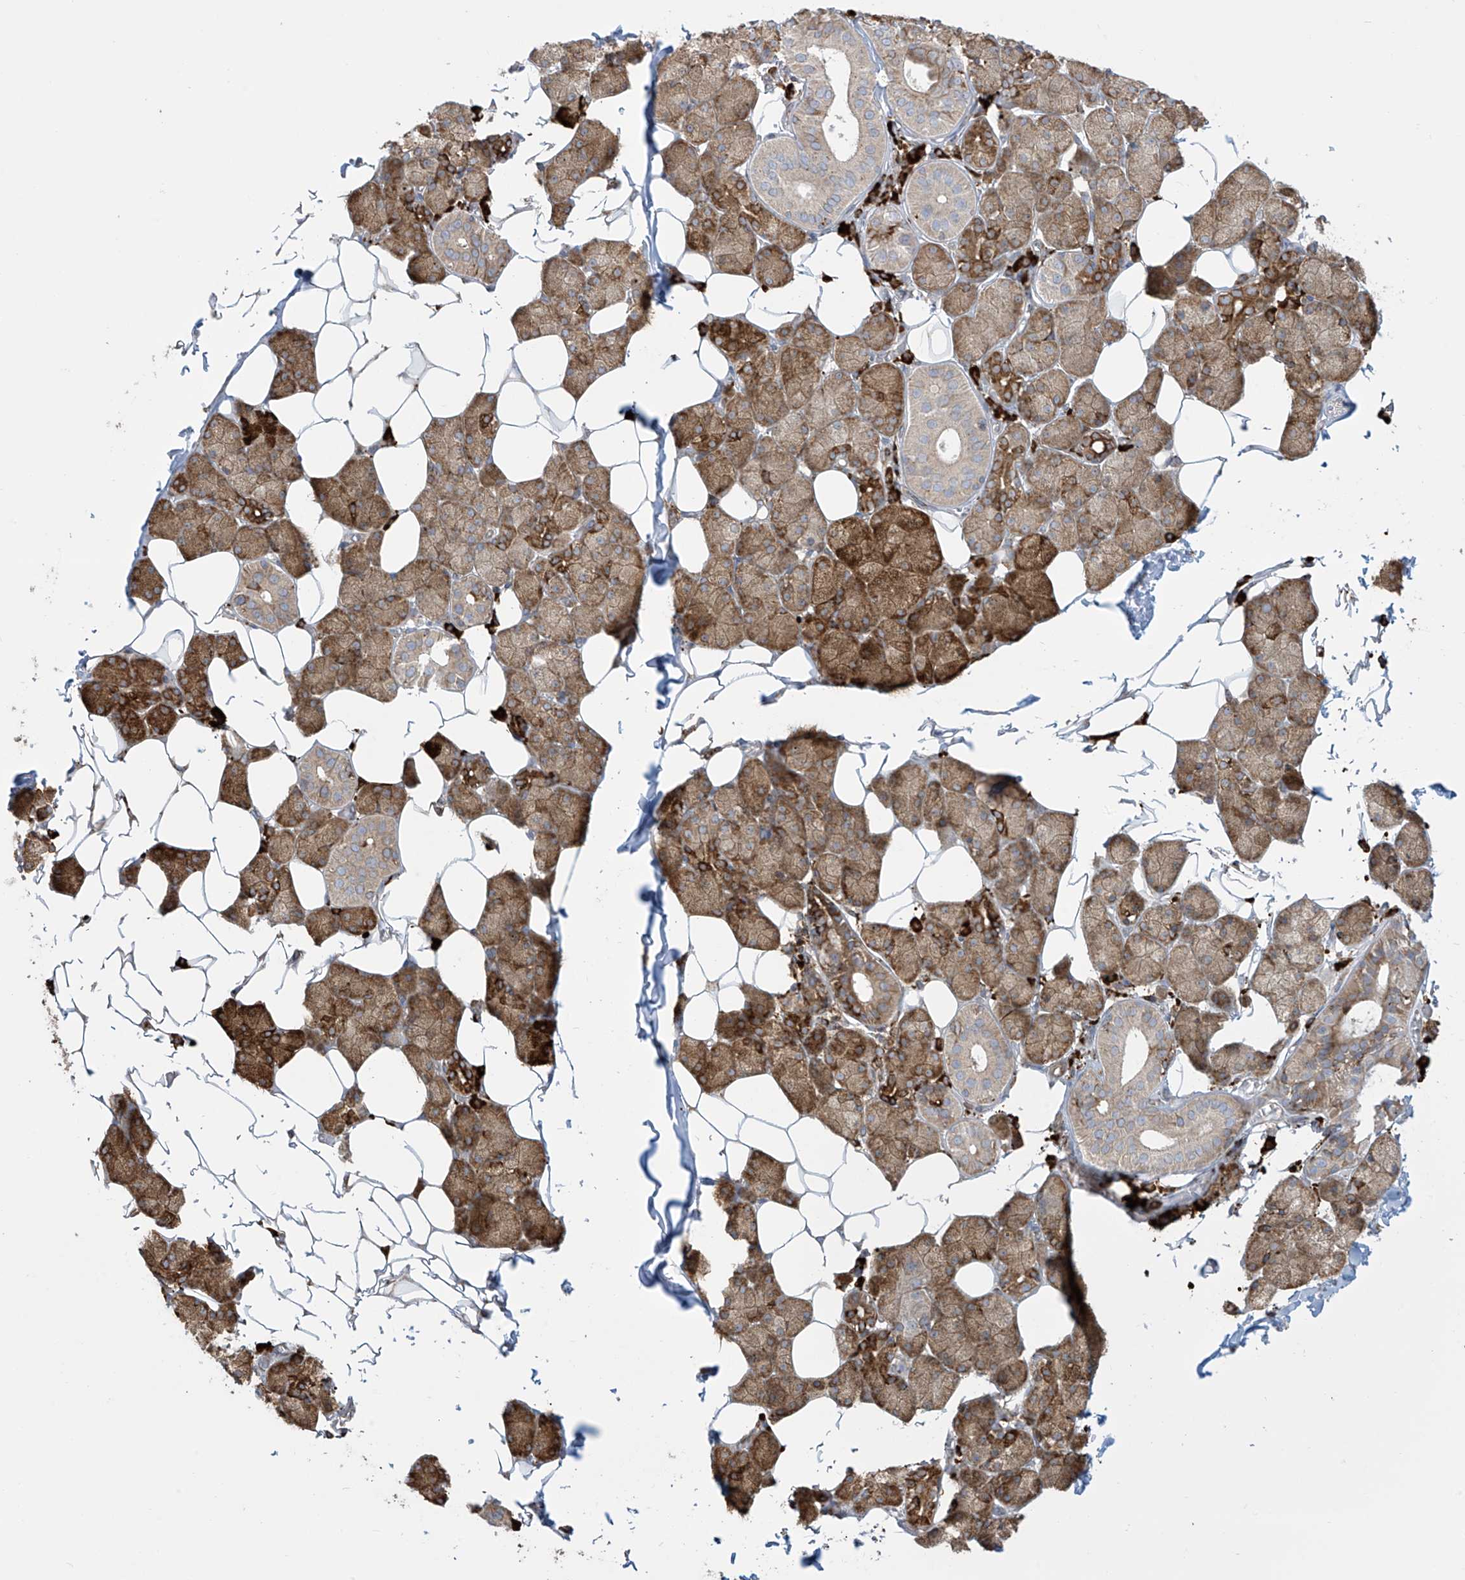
{"staining": {"intensity": "strong", "quantity": ">75%", "location": "cytoplasmic/membranous"}, "tissue": "salivary gland", "cell_type": "Glandular cells", "image_type": "normal", "snomed": [{"axis": "morphology", "description": "Normal tissue, NOS"}, {"axis": "topography", "description": "Salivary gland"}], "caption": "Immunohistochemistry (IHC) (DAB (3,3'-diaminobenzidine)) staining of normal salivary gland exhibits strong cytoplasmic/membranous protein staining in about >75% of glandular cells.", "gene": "MX1", "patient": {"sex": "female", "age": 33}}